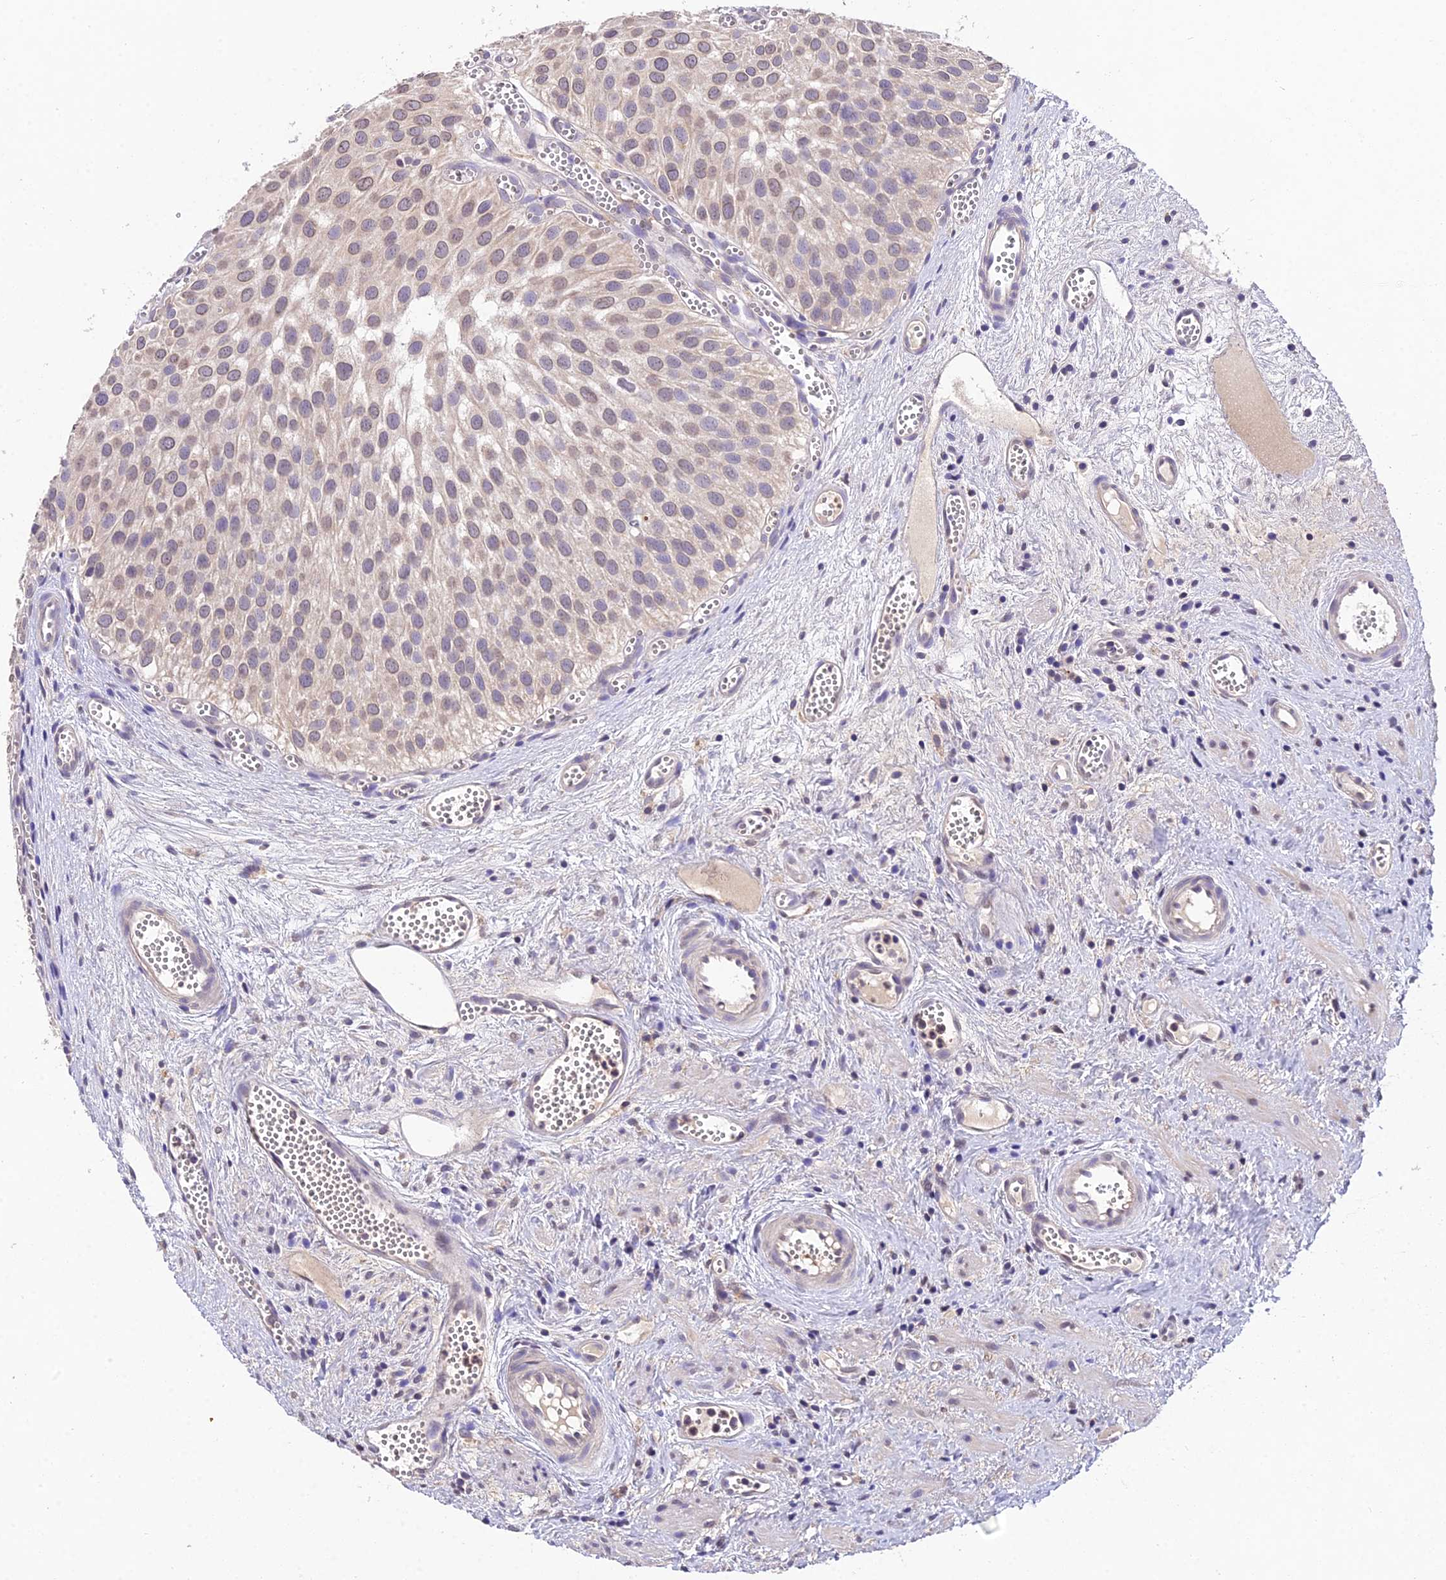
{"staining": {"intensity": "weak", "quantity": "25%-75%", "location": "nuclear"}, "tissue": "urothelial cancer", "cell_type": "Tumor cells", "image_type": "cancer", "snomed": [{"axis": "morphology", "description": "Urothelial carcinoma, Low grade"}, {"axis": "topography", "description": "Urinary bladder"}], "caption": "Immunohistochemical staining of human urothelial cancer shows weak nuclear protein expression in about 25%-75% of tumor cells.", "gene": "PGK1", "patient": {"sex": "male", "age": 88}}